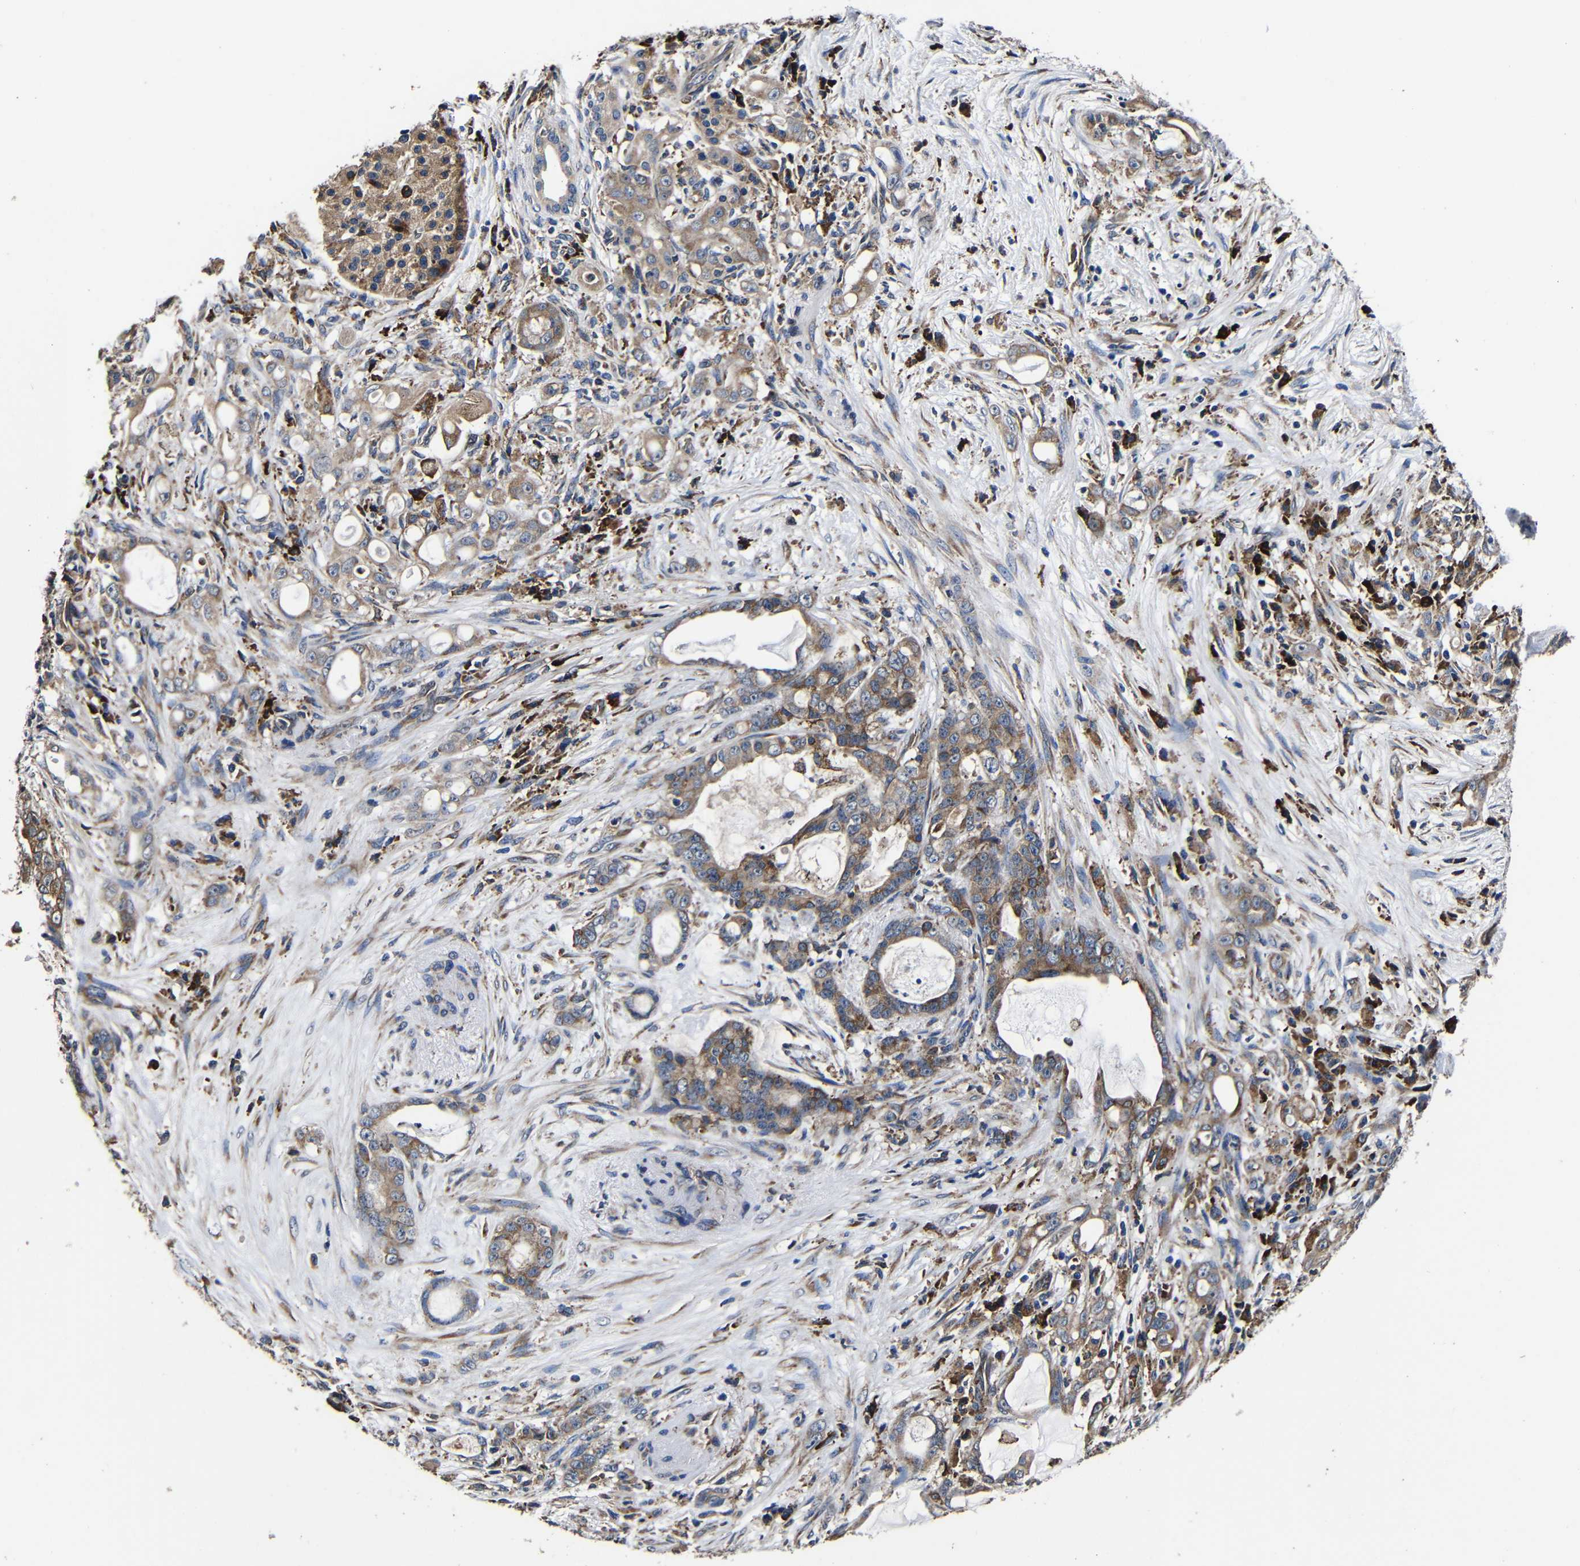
{"staining": {"intensity": "moderate", "quantity": ">75%", "location": "cytoplasmic/membranous"}, "tissue": "pancreatic cancer", "cell_type": "Tumor cells", "image_type": "cancer", "snomed": [{"axis": "morphology", "description": "Adenocarcinoma, NOS"}, {"axis": "topography", "description": "Pancreas"}], "caption": "Immunohistochemical staining of human pancreatic adenocarcinoma reveals medium levels of moderate cytoplasmic/membranous expression in about >75% of tumor cells.", "gene": "SCN9A", "patient": {"sex": "female", "age": 73}}